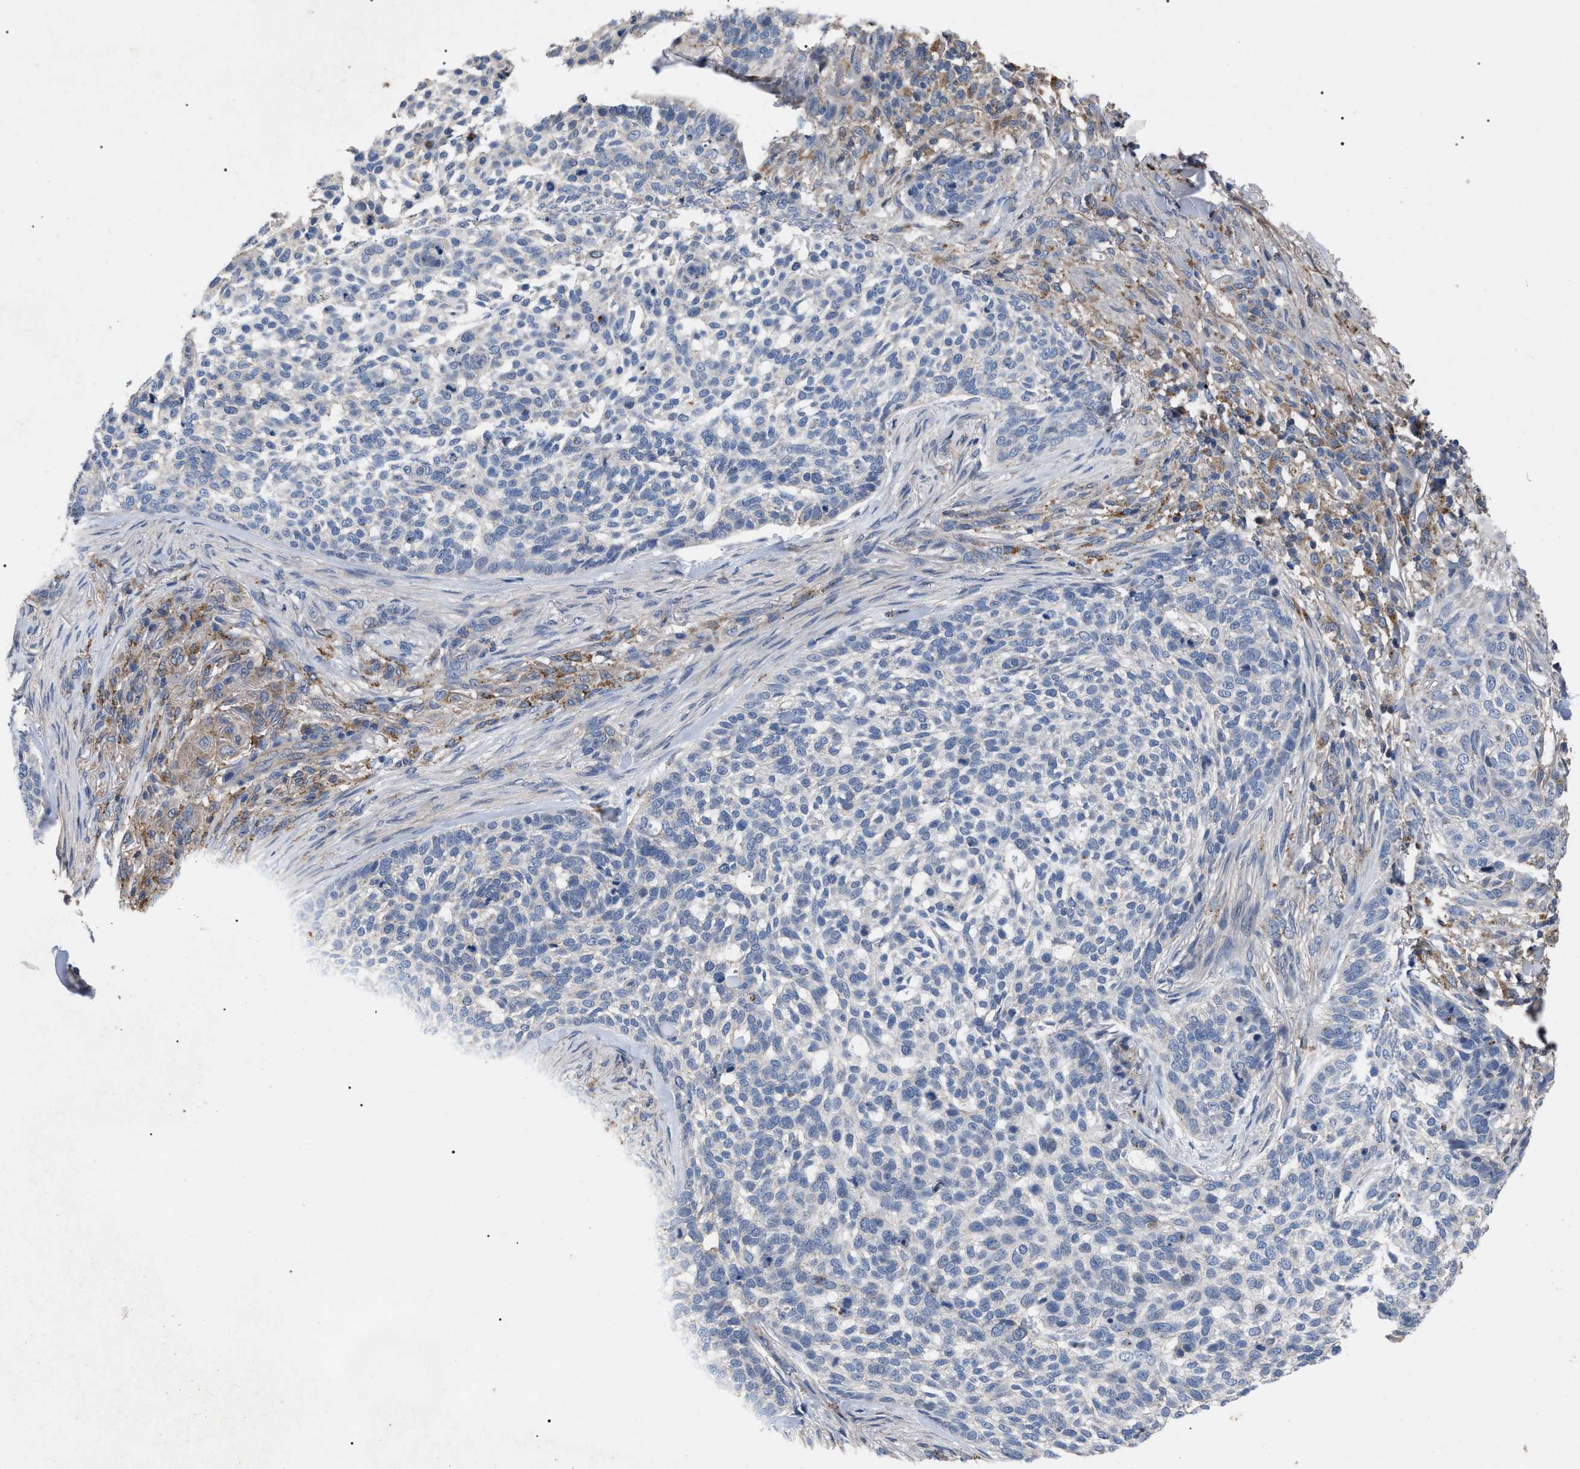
{"staining": {"intensity": "negative", "quantity": "none", "location": "none"}, "tissue": "skin cancer", "cell_type": "Tumor cells", "image_type": "cancer", "snomed": [{"axis": "morphology", "description": "Basal cell carcinoma"}, {"axis": "topography", "description": "Skin"}], "caption": "Immunohistochemical staining of human basal cell carcinoma (skin) shows no significant expression in tumor cells. (DAB IHC, high magnification).", "gene": "FAM171A2", "patient": {"sex": "female", "age": 64}}